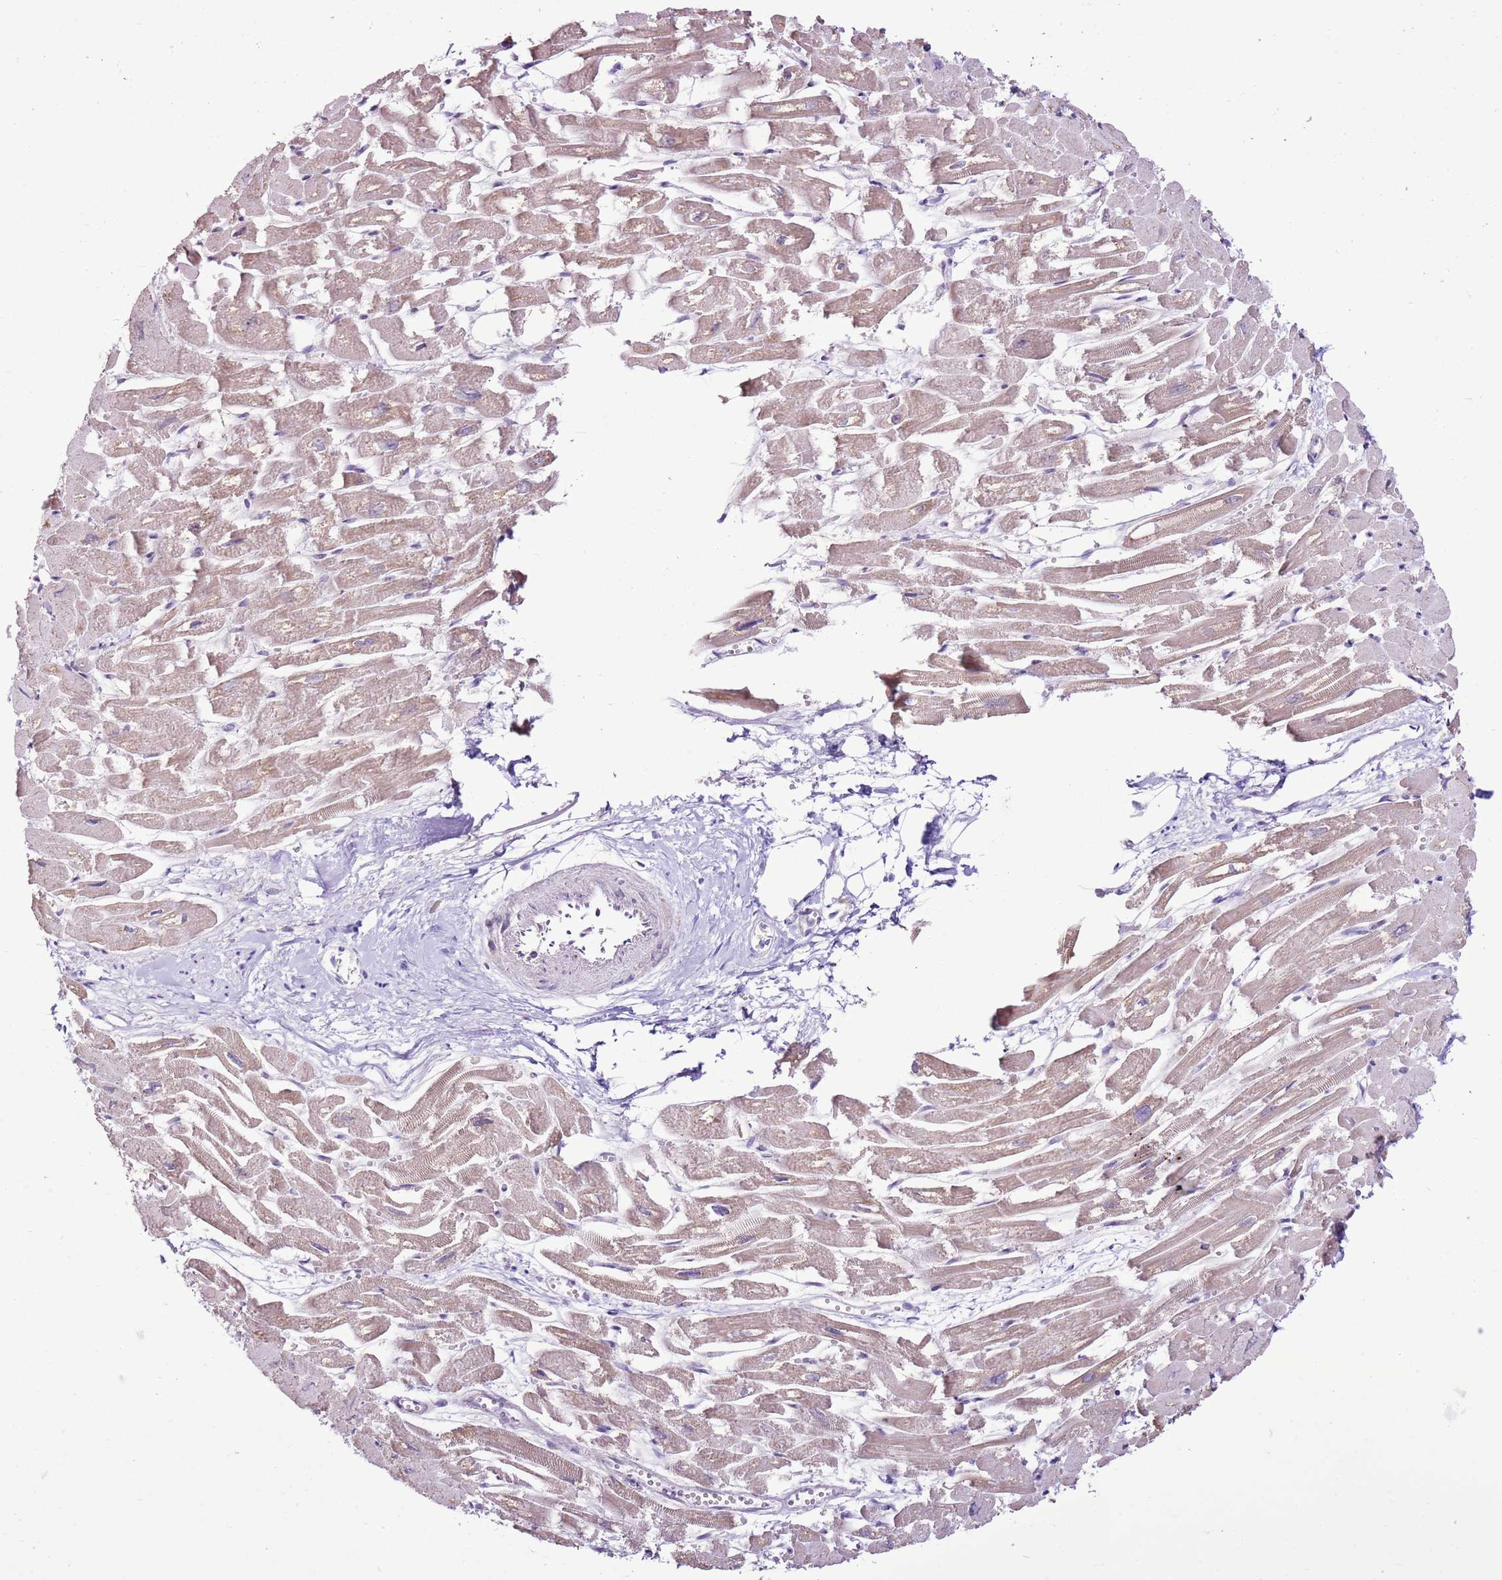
{"staining": {"intensity": "moderate", "quantity": ">75%", "location": "cytoplasmic/membranous"}, "tissue": "heart muscle", "cell_type": "Cardiomyocytes", "image_type": "normal", "snomed": [{"axis": "morphology", "description": "Normal tissue, NOS"}, {"axis": "topography", "description": "Heart"}], "caption": "Unremarkable heart muscle exhibits moderate cytoplasmic/membranous positivity in about >75% of cardiomyocytes.", "gene": "MRPL36", "patient": {"sex": "male", "age": 54}}